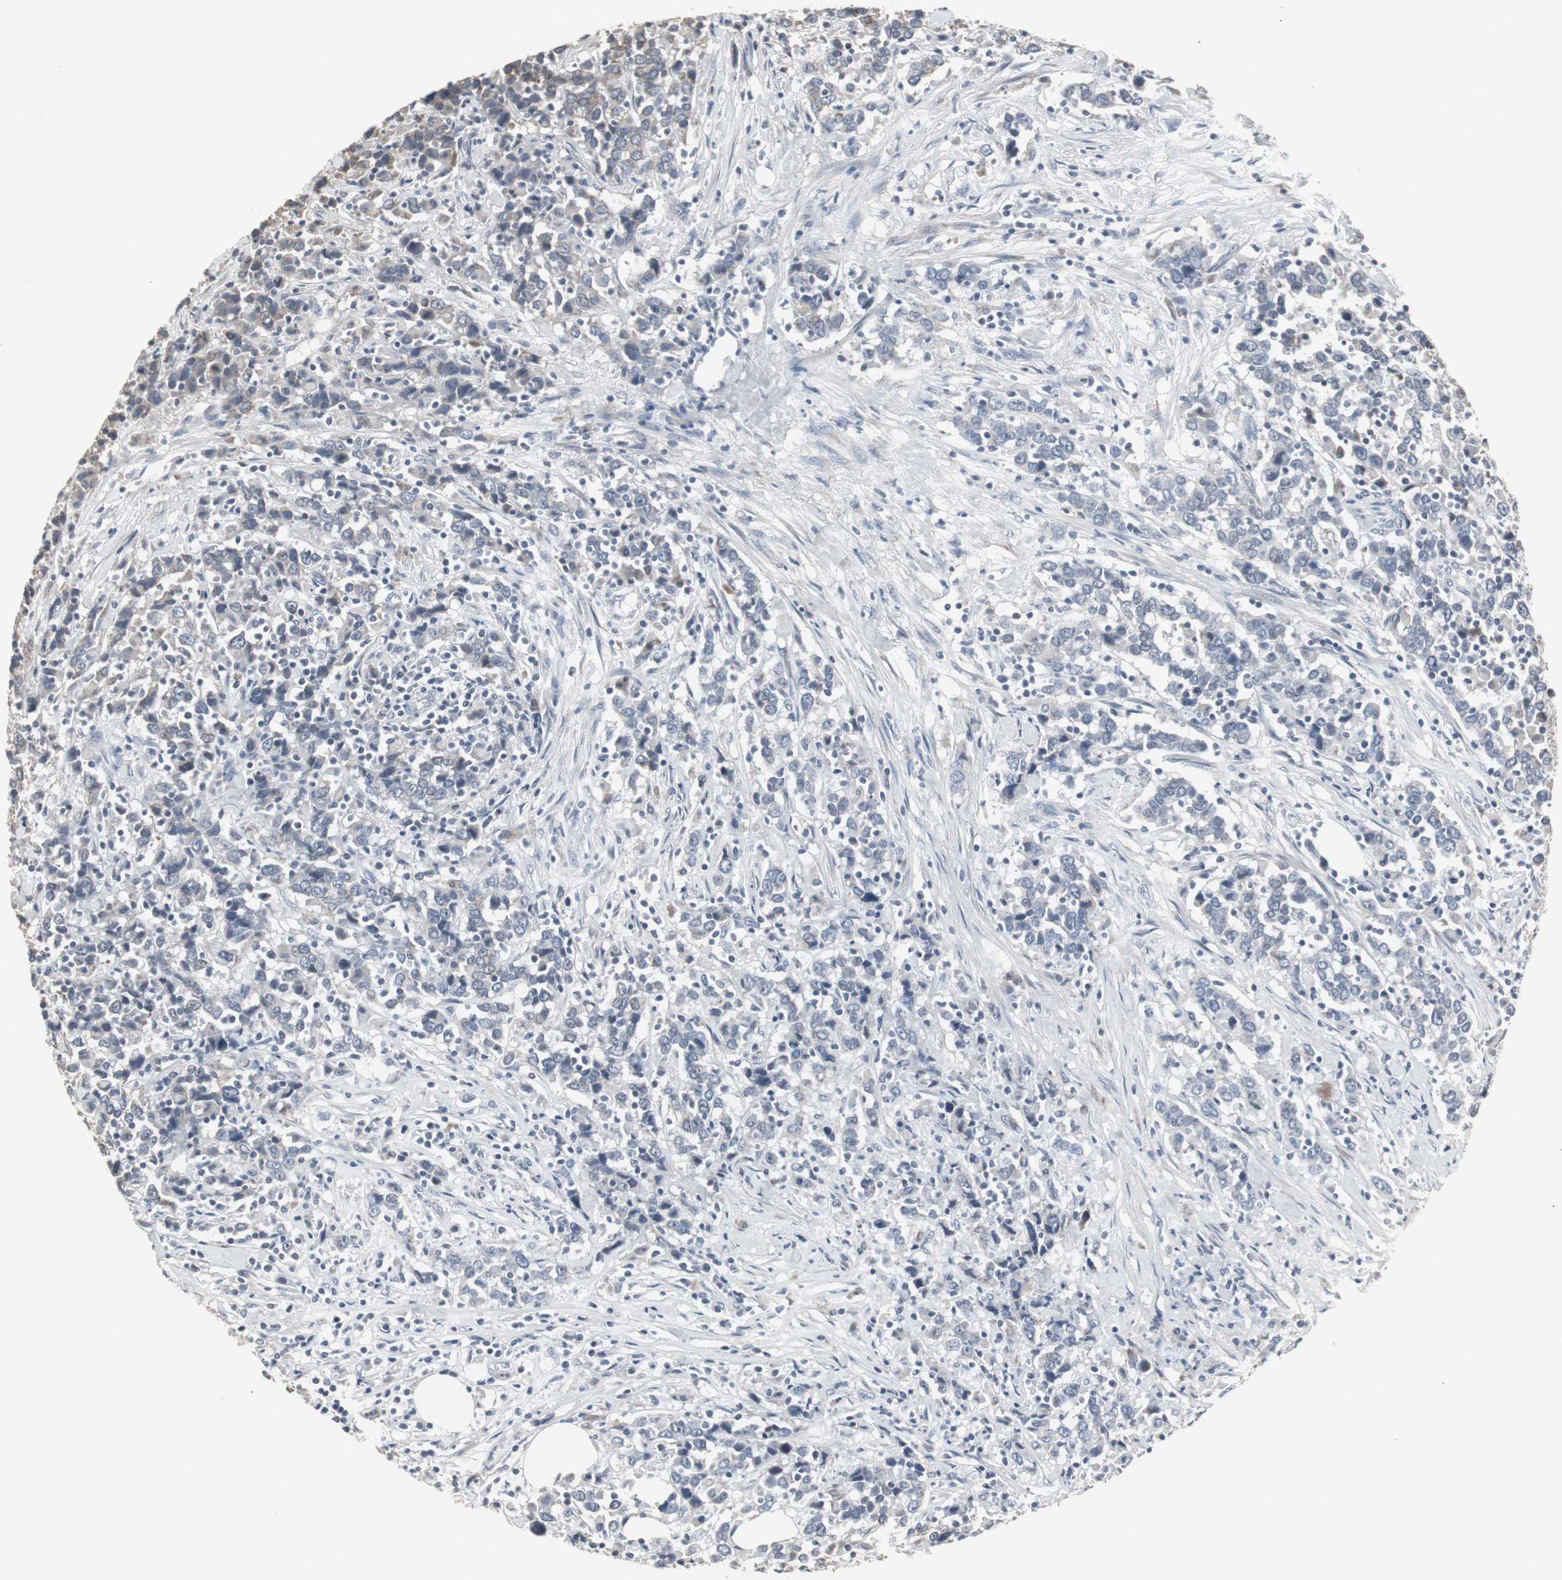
{"staining": {"intensity": "weak", "quantity": "<25%", "location": "cytoplasmic/membranous"}, "tissue": "urothelial cancer", "cell_type": "Tumor cells", "image_type": "cancer", "snomed": [{"axis": "morphology", "description": "Urothelial carcinoma, High grade"}, {"axis": "topography", "description": "Urinary bladder"}], "caption": "High-grade urothelial carcinoma stained for a protein using IHC reveals no staining tumor cells.", "gene": "ACAA1", "patient": {"sex": "male", "age": 61}}